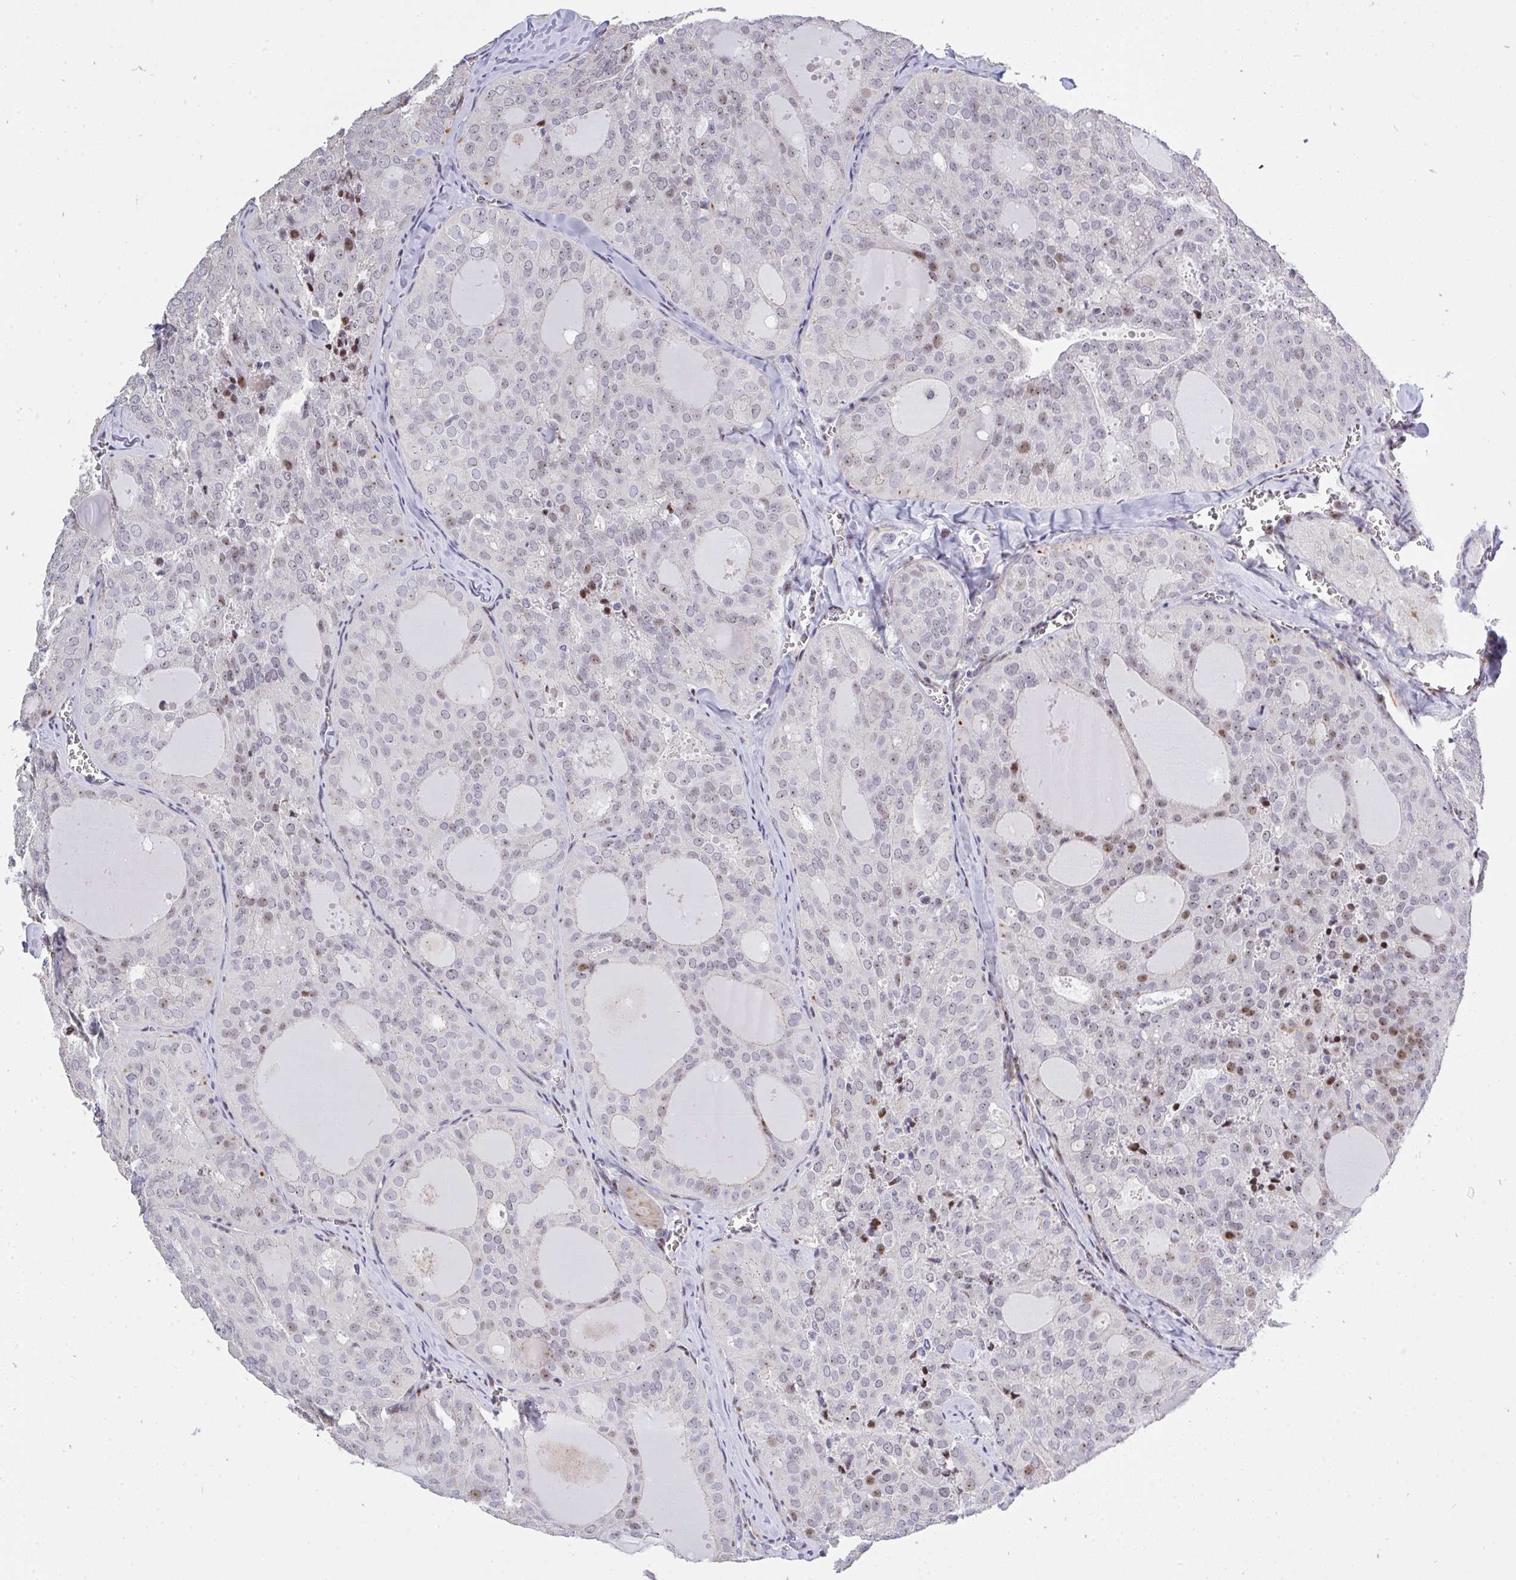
{"staining": {"intensity": "moderate", "quantity": "<25%", "location": "nuclear"}, "tissue": "thyroid cancer", "cell_type": "Tumor cells", "image_type": "cancer", "snomed": [{"axis": "morphology", "description": "Follicular adenoma carcinoma, NOS"}, {"axis": "topography", "description": "Thyroid gland"}], "caption": "Follicular adenoma carcinoma (thyroid) tissue shows moderate nuclear staining in approximately <25% of tumor cells, visualized by immunohistochemistry. Ihc stains the protein of interest in brown and the nuclei are stained blue.", "gene": "PLPPR3", "patient": {"sex": "male", "age": 75}}